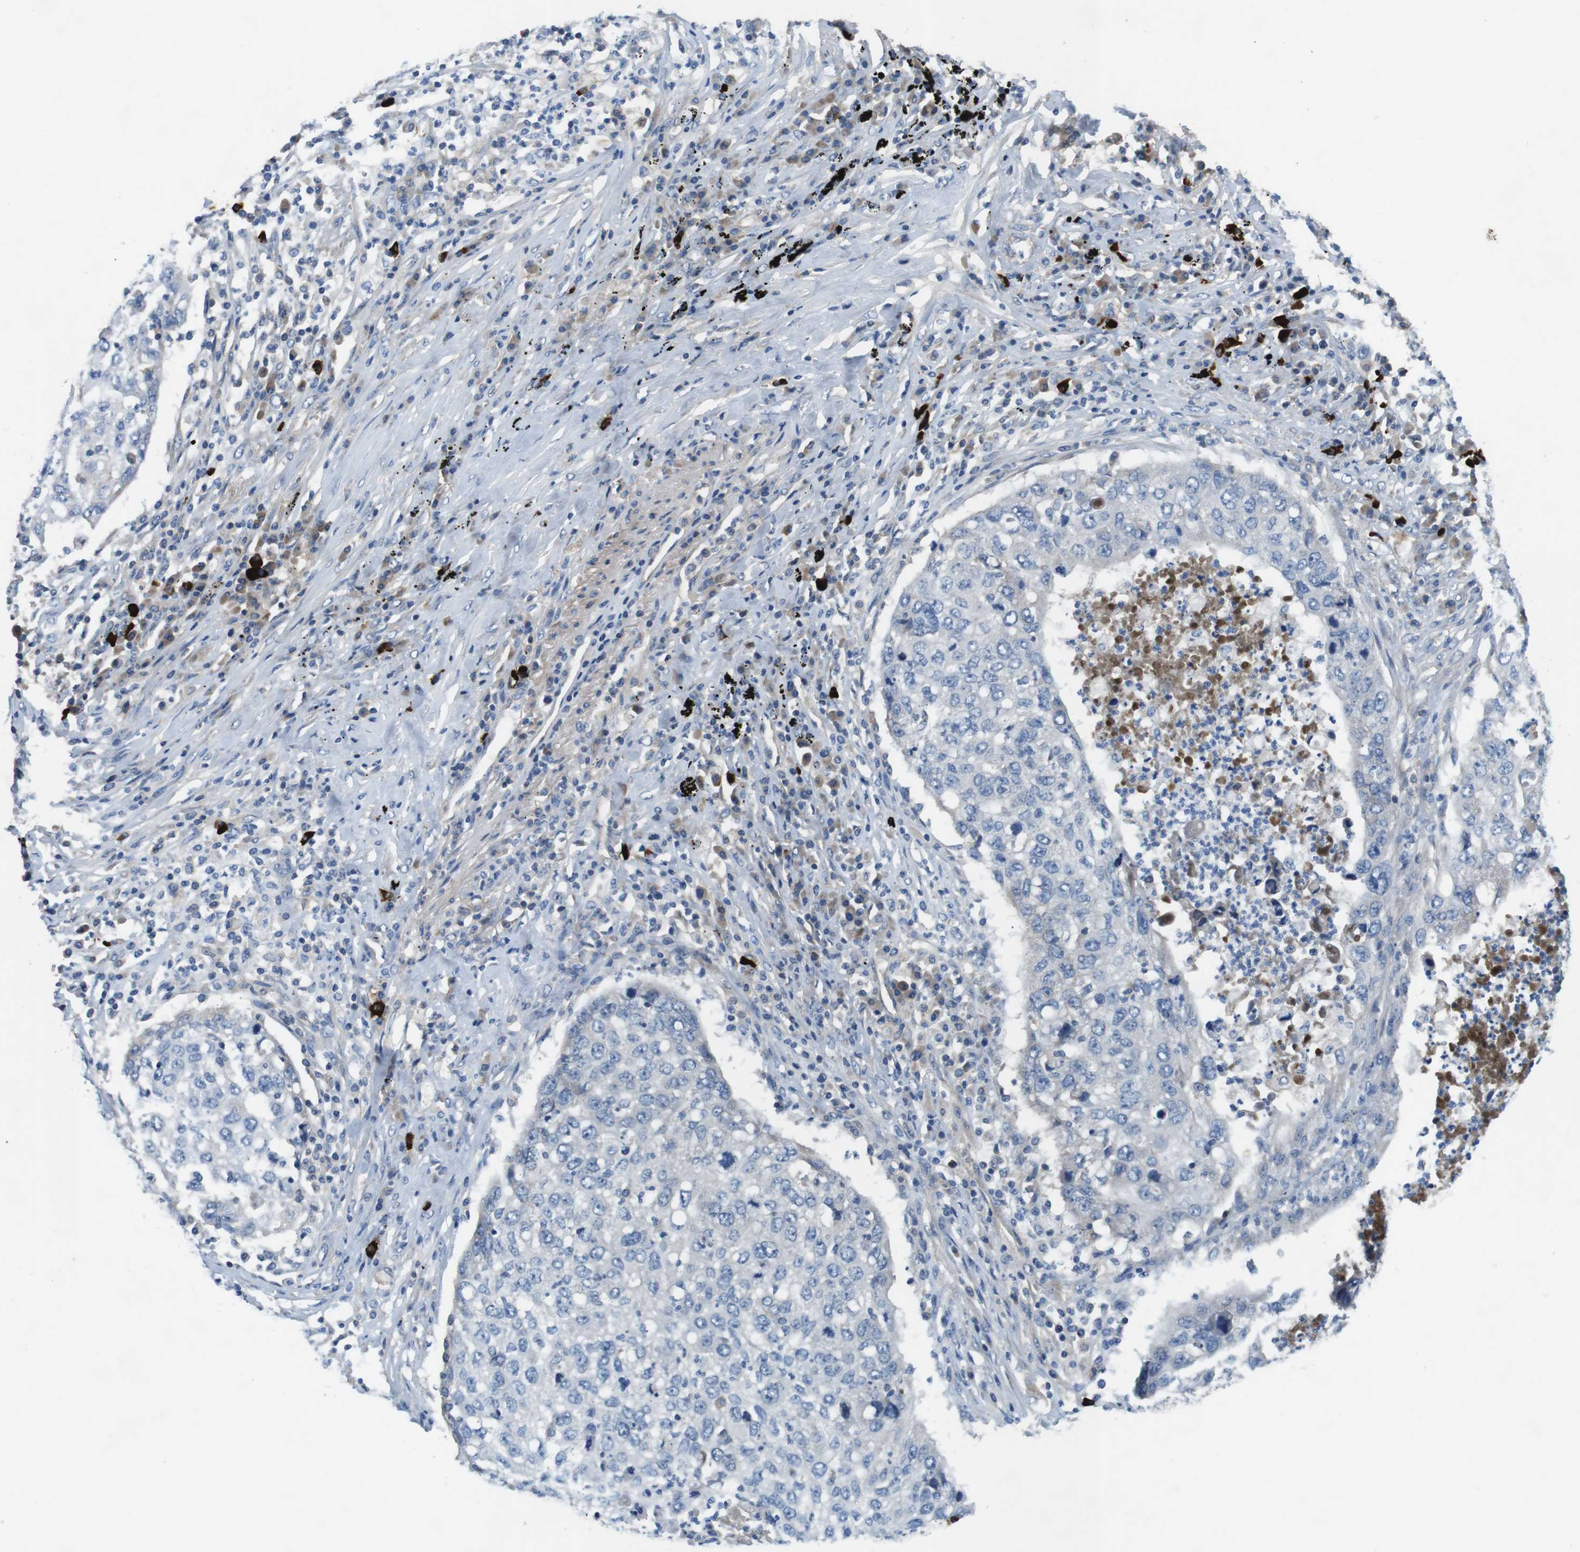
{"staining": {"intensity": "negative", "quantity": "none", "location": "none"}, "tissue": "lung cancer", "cell_type": "Tumor cells", "image_type": "cancer", "snomed": [{"axis": "morphology", "description": "Squamous cell carcinoma, NOS"}, {"axis": "topography", "description": "Lung"}], "caption": "Human lung cancer (squamous cell carcinoma) stained for a protein using immunohistochemistry displays no positivity in tumor cells.", "gene": "DCLK1", "patient": {"sex": "female", "age": 63}}